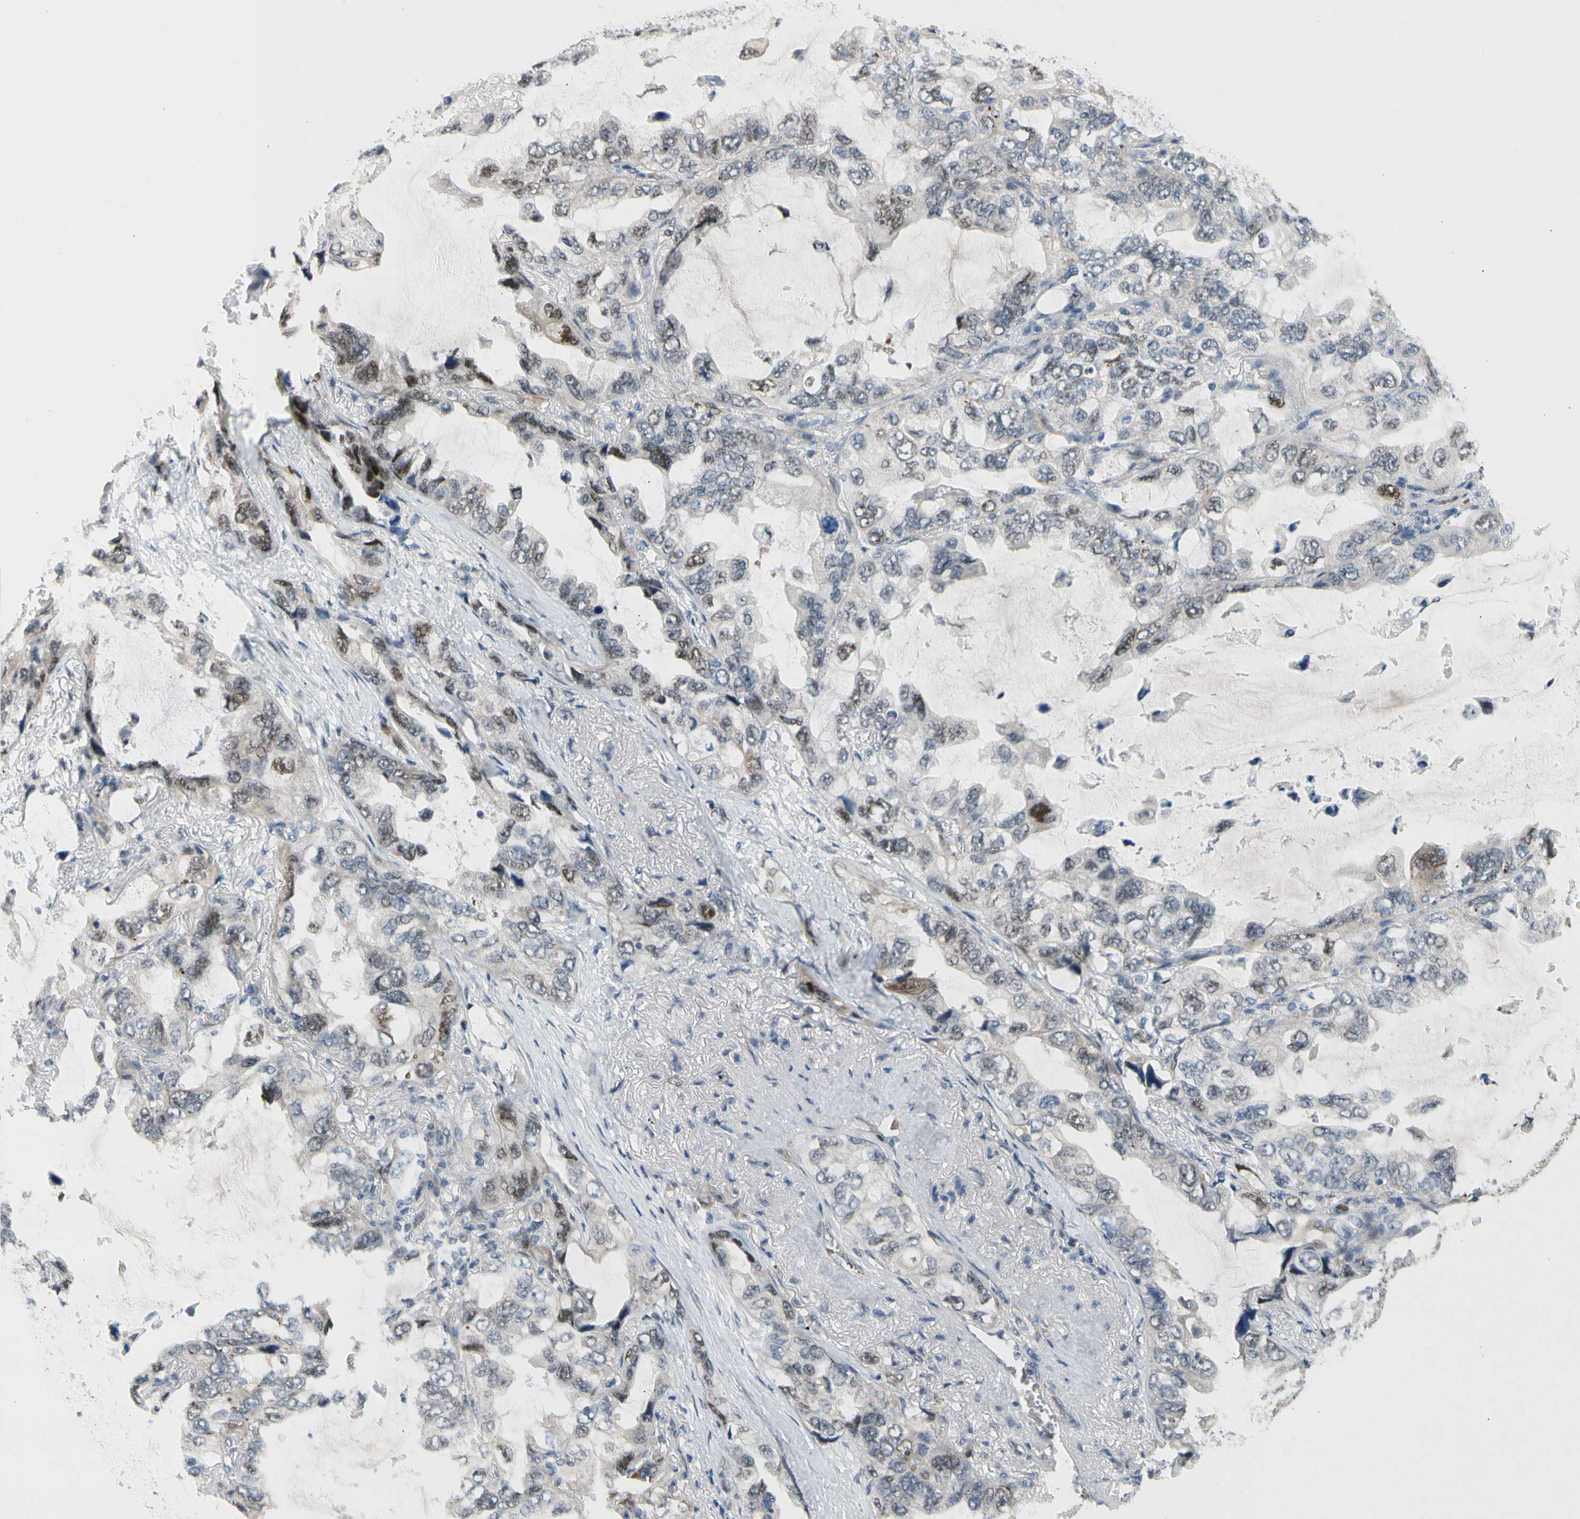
{"staining": {"intensity": "moderate", "quantity": "<25%", "location": "cytoplasmic/membranous"}, "tissue": "lung cancer", "cell_type": "Tumor cells", "image_type": "cancer", "snomed": [{"axis": "morphology", "description": "Squamous cell carcinoma, NOS"}, {"axis": "topography", "description": "Lung"}], "caption": "Brown immunohistochemical staining in lung cancer shows moderate cytoplasmic/membranous expression in approximately <25% of tumor cells.", "gene": "ZNF184", "patient": {"sex": "female", "age": 73}}